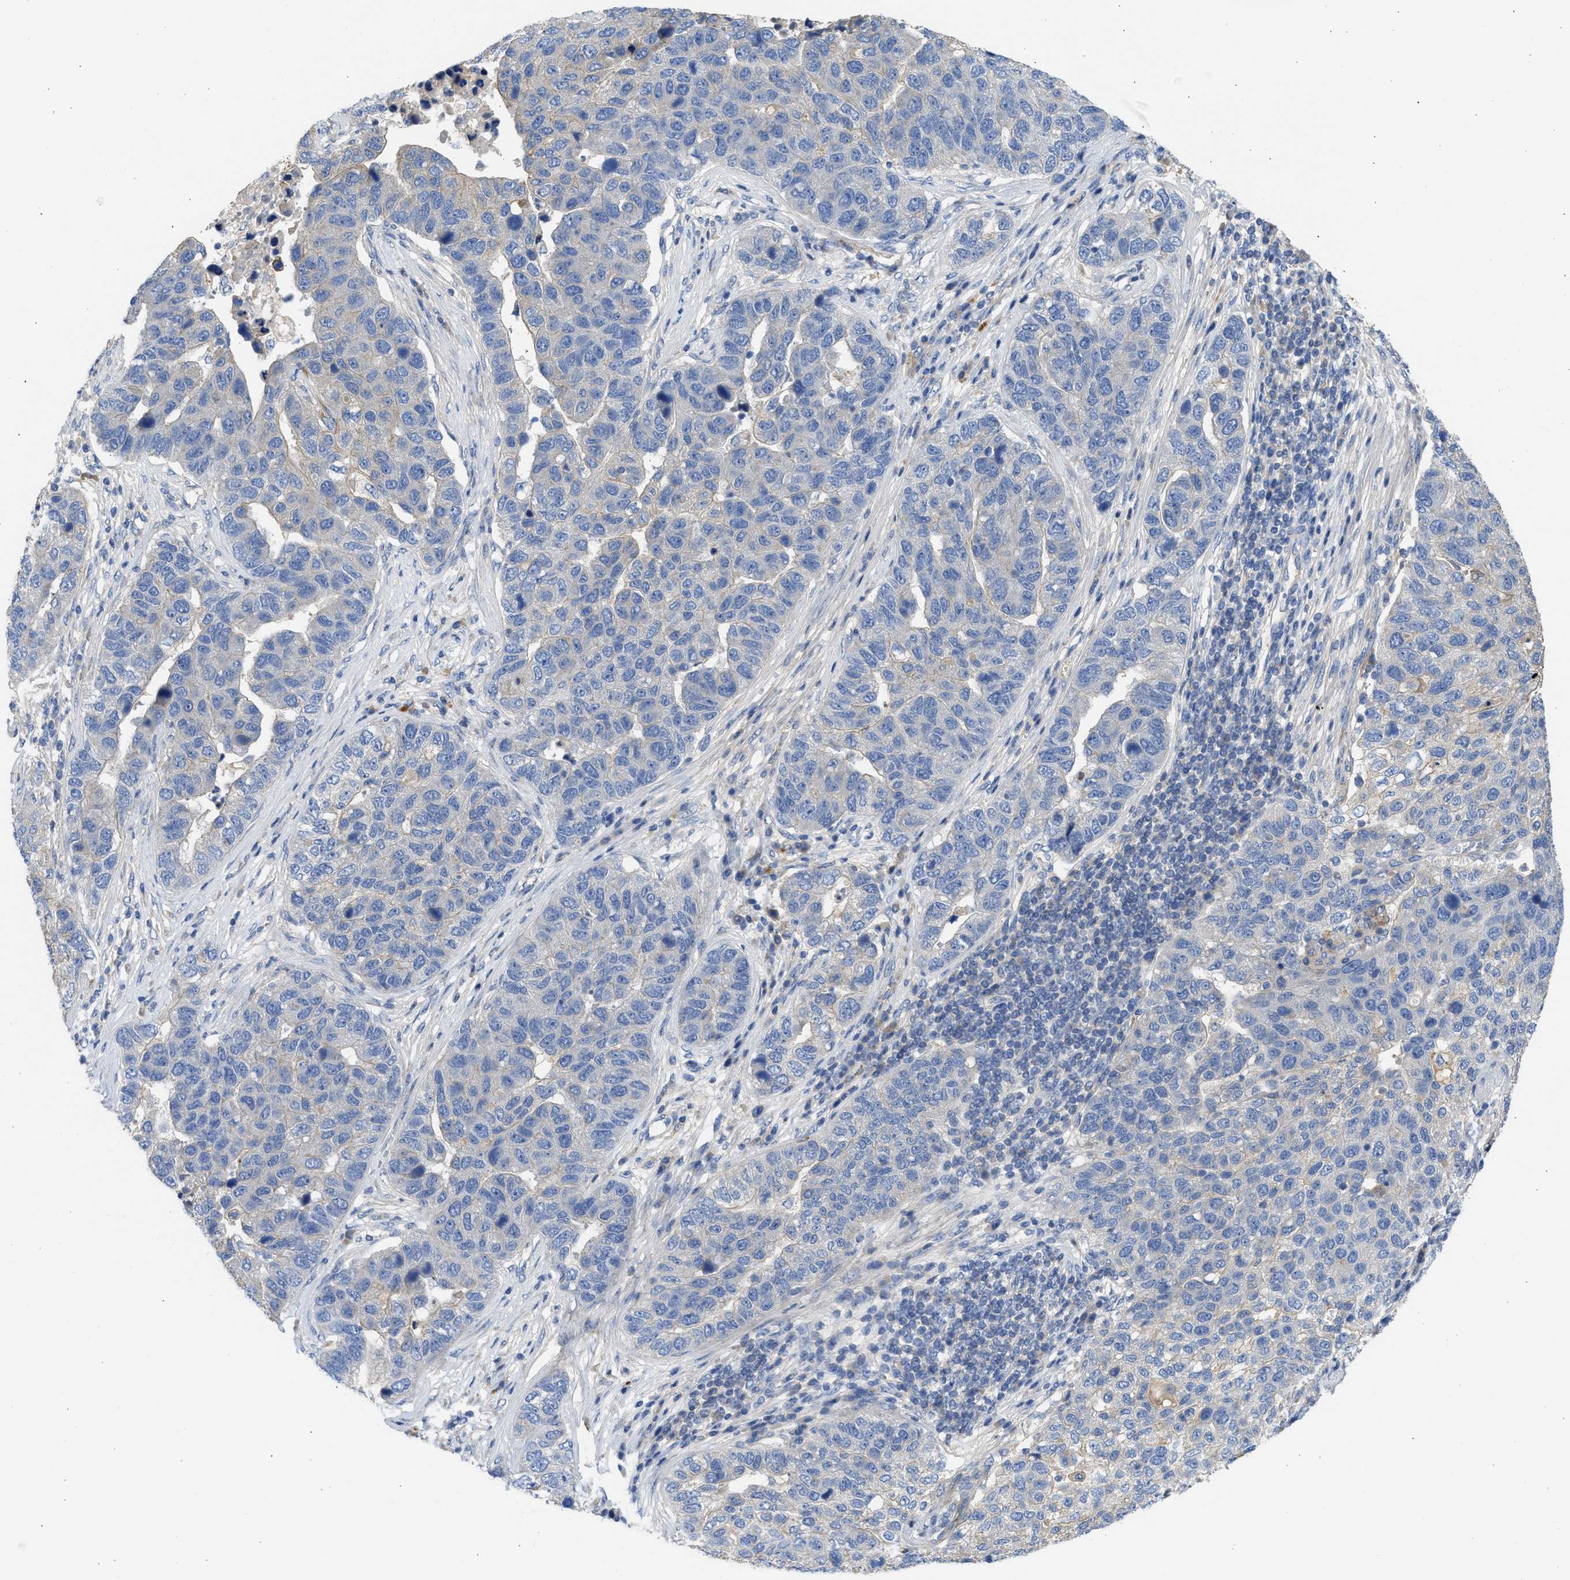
{"staining": {"intensity": "negative", "quantity": "none", "location": "none"}, "tissue": "pancreatic cancer", "cell_type": "Tumor cells", "image_type": "cancer", "snomed": [{"axis": "morphology", "description": "Adenocarcinoma, NOS"}, {"axis": "topography", "description": "Pancreas"}], "caption": "This is an immunohistochemistry (IHC) micrograph of human adenocarcinoma (pancreatic). There is no staining in tumor cells.", "gene": "CSRNP2", "patient": {"sex": "female", "age": 61}}